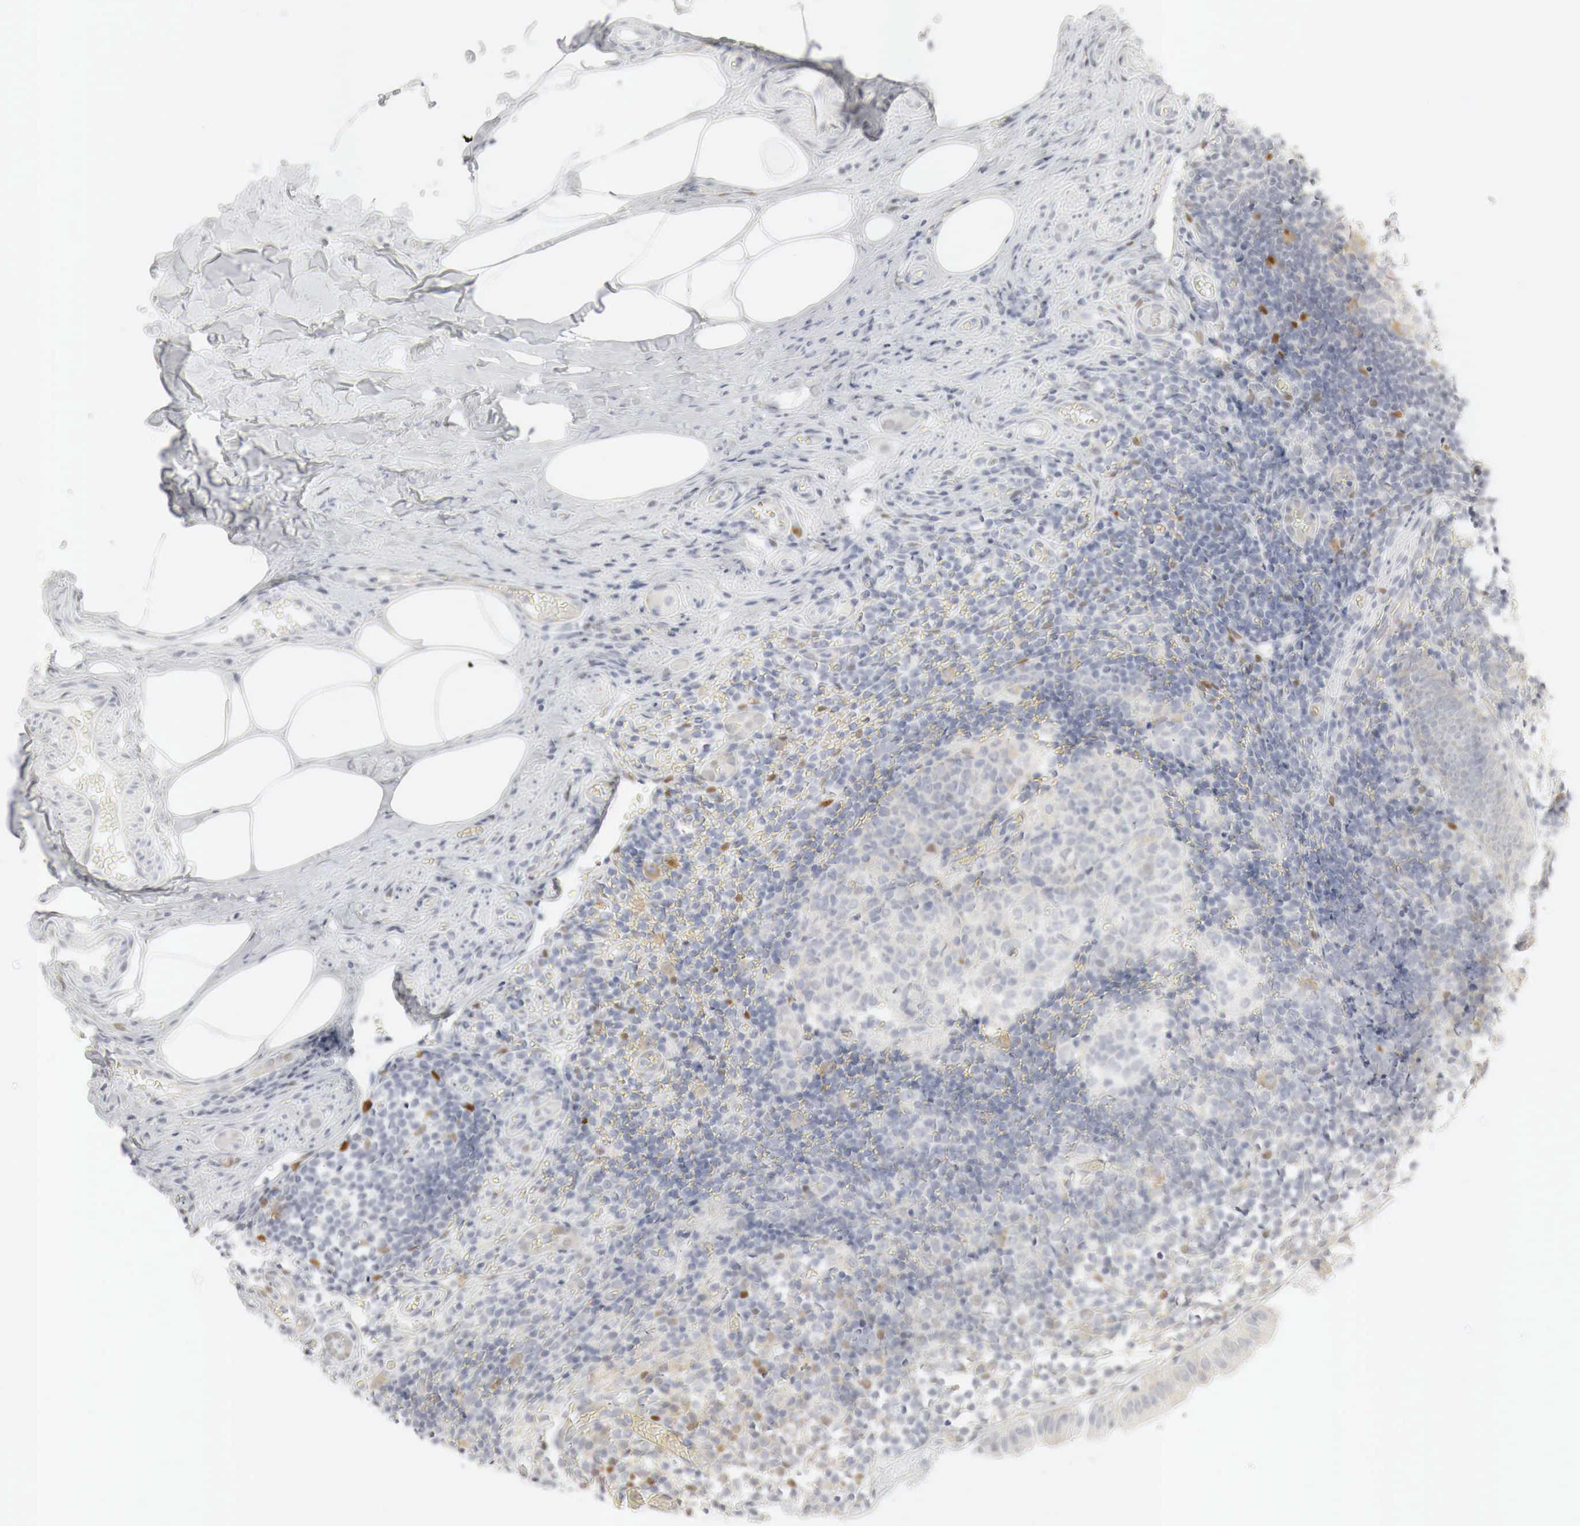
{"staining": {"intensity": "negative", "quantity": "none", "location": "none"}, "tissue": "appendix", "cell_type": "Glandular cells", "image_type": "normal", "snomed": [{"axis": "morphology", "description": "Normal tissue, NOS"}, {"axis": "topography", "description": "Appendix"}], "caption": "Image shows no significant protein staining in glandular cells of benign appendix. Brightfield microscopy of immunohistochemistry (IHC) stained with DAB (3,3'-diaminobenzidine) (brown) and hematoxylin (blue), captured at high magnification.", "gene": "TP63", "patient": {"sex": "male", "age": 25}}